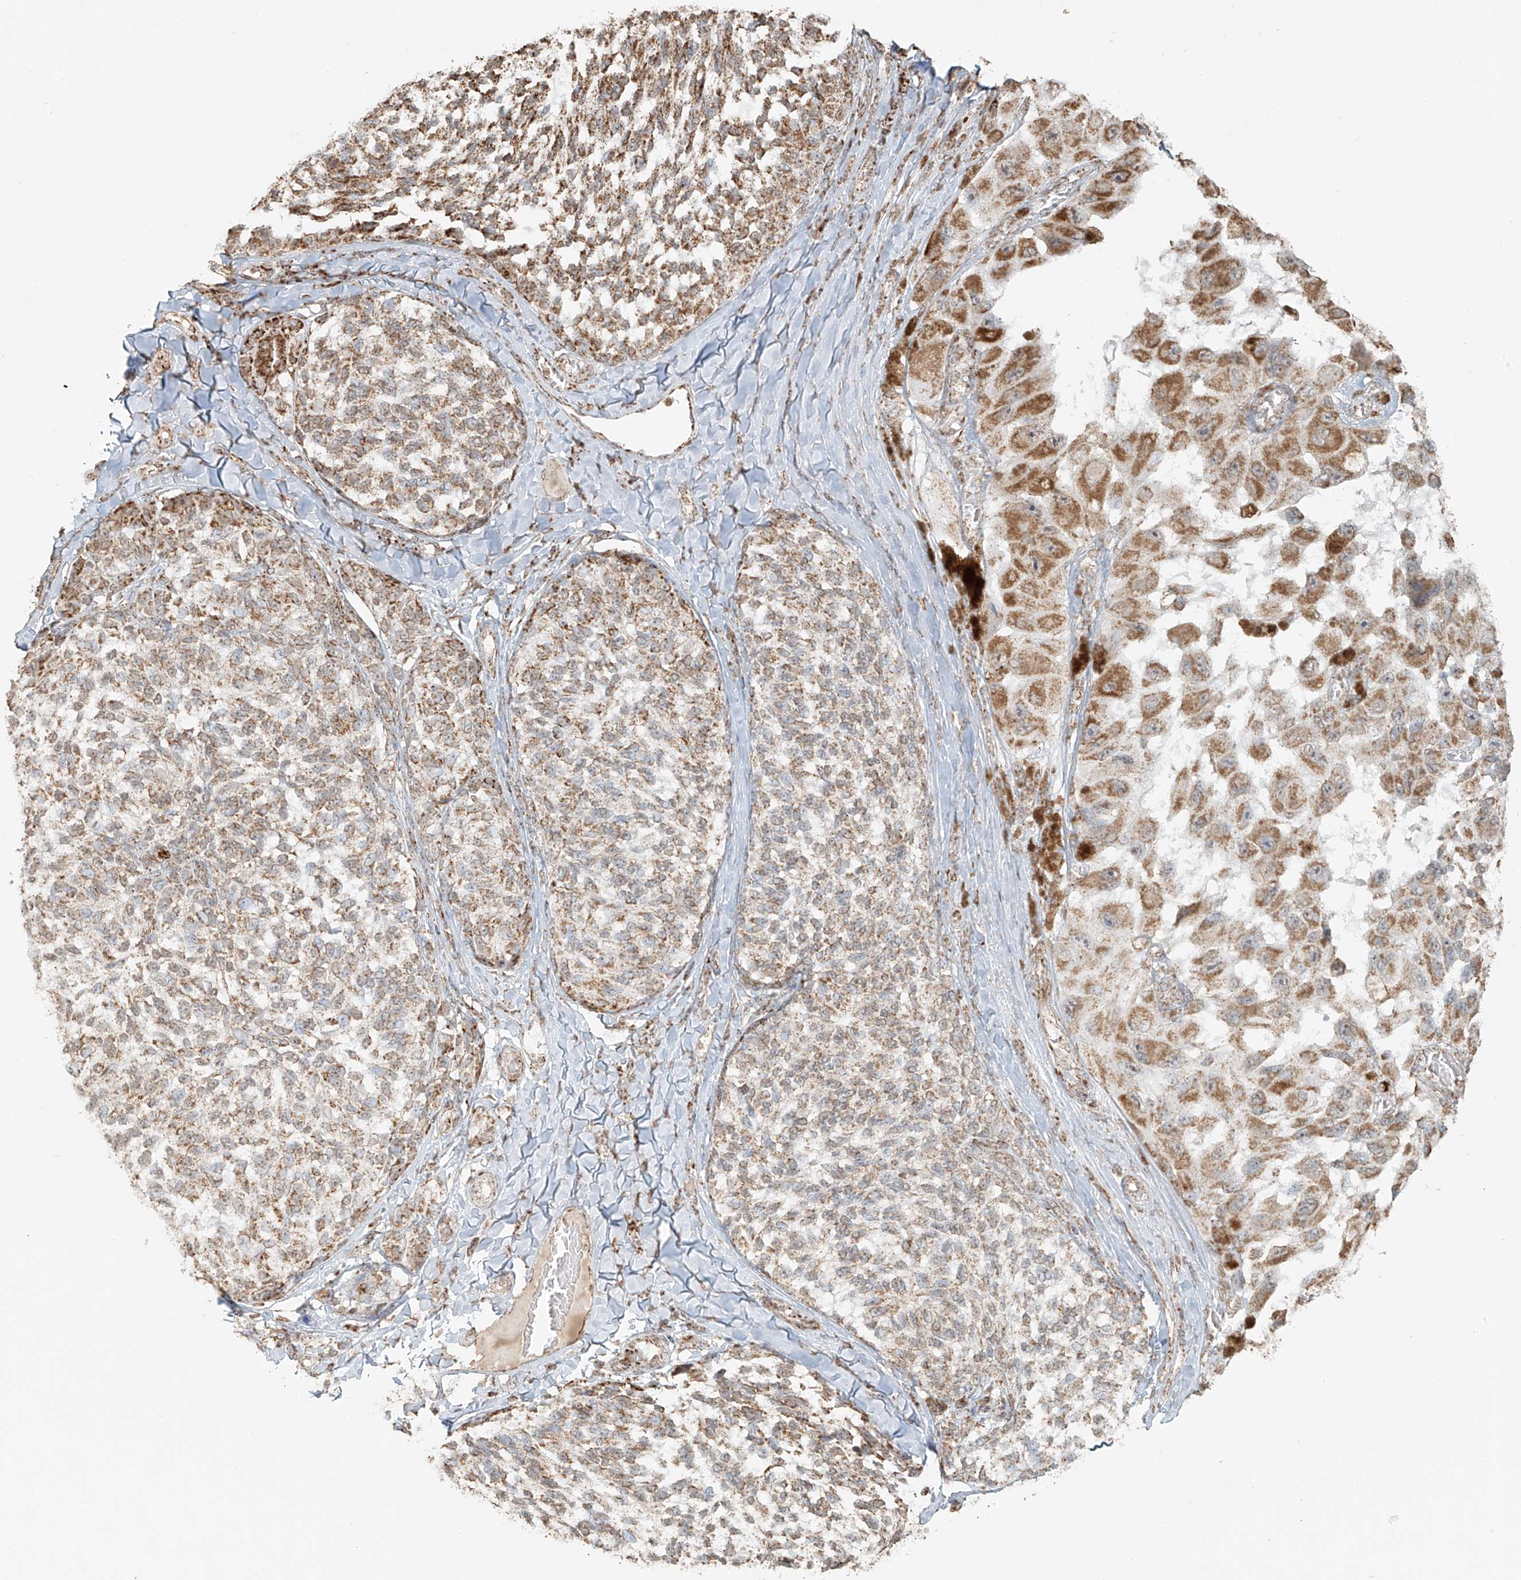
{"staining": {"intensity": "moderate", "quantity": ">75%", "location": "cytoplasmic/membranous"}, "tissue": "melanoma", "cell_type": "Tumor cells", "image_type": "cancer", "snomed": [{"axis": "morphology", "description": "Malignant melanoma, NOS"}, {"axis": "topography", "description": "Skin"}], "caption": "This is a micrograph of immunohistochemistry (IHC) staining of melanoma, which shows moderate expression in the cytoplasmic/membranous of tumor cells.", "gene": "MIPEP", "patient": {"sex": "female", "age": 73}}